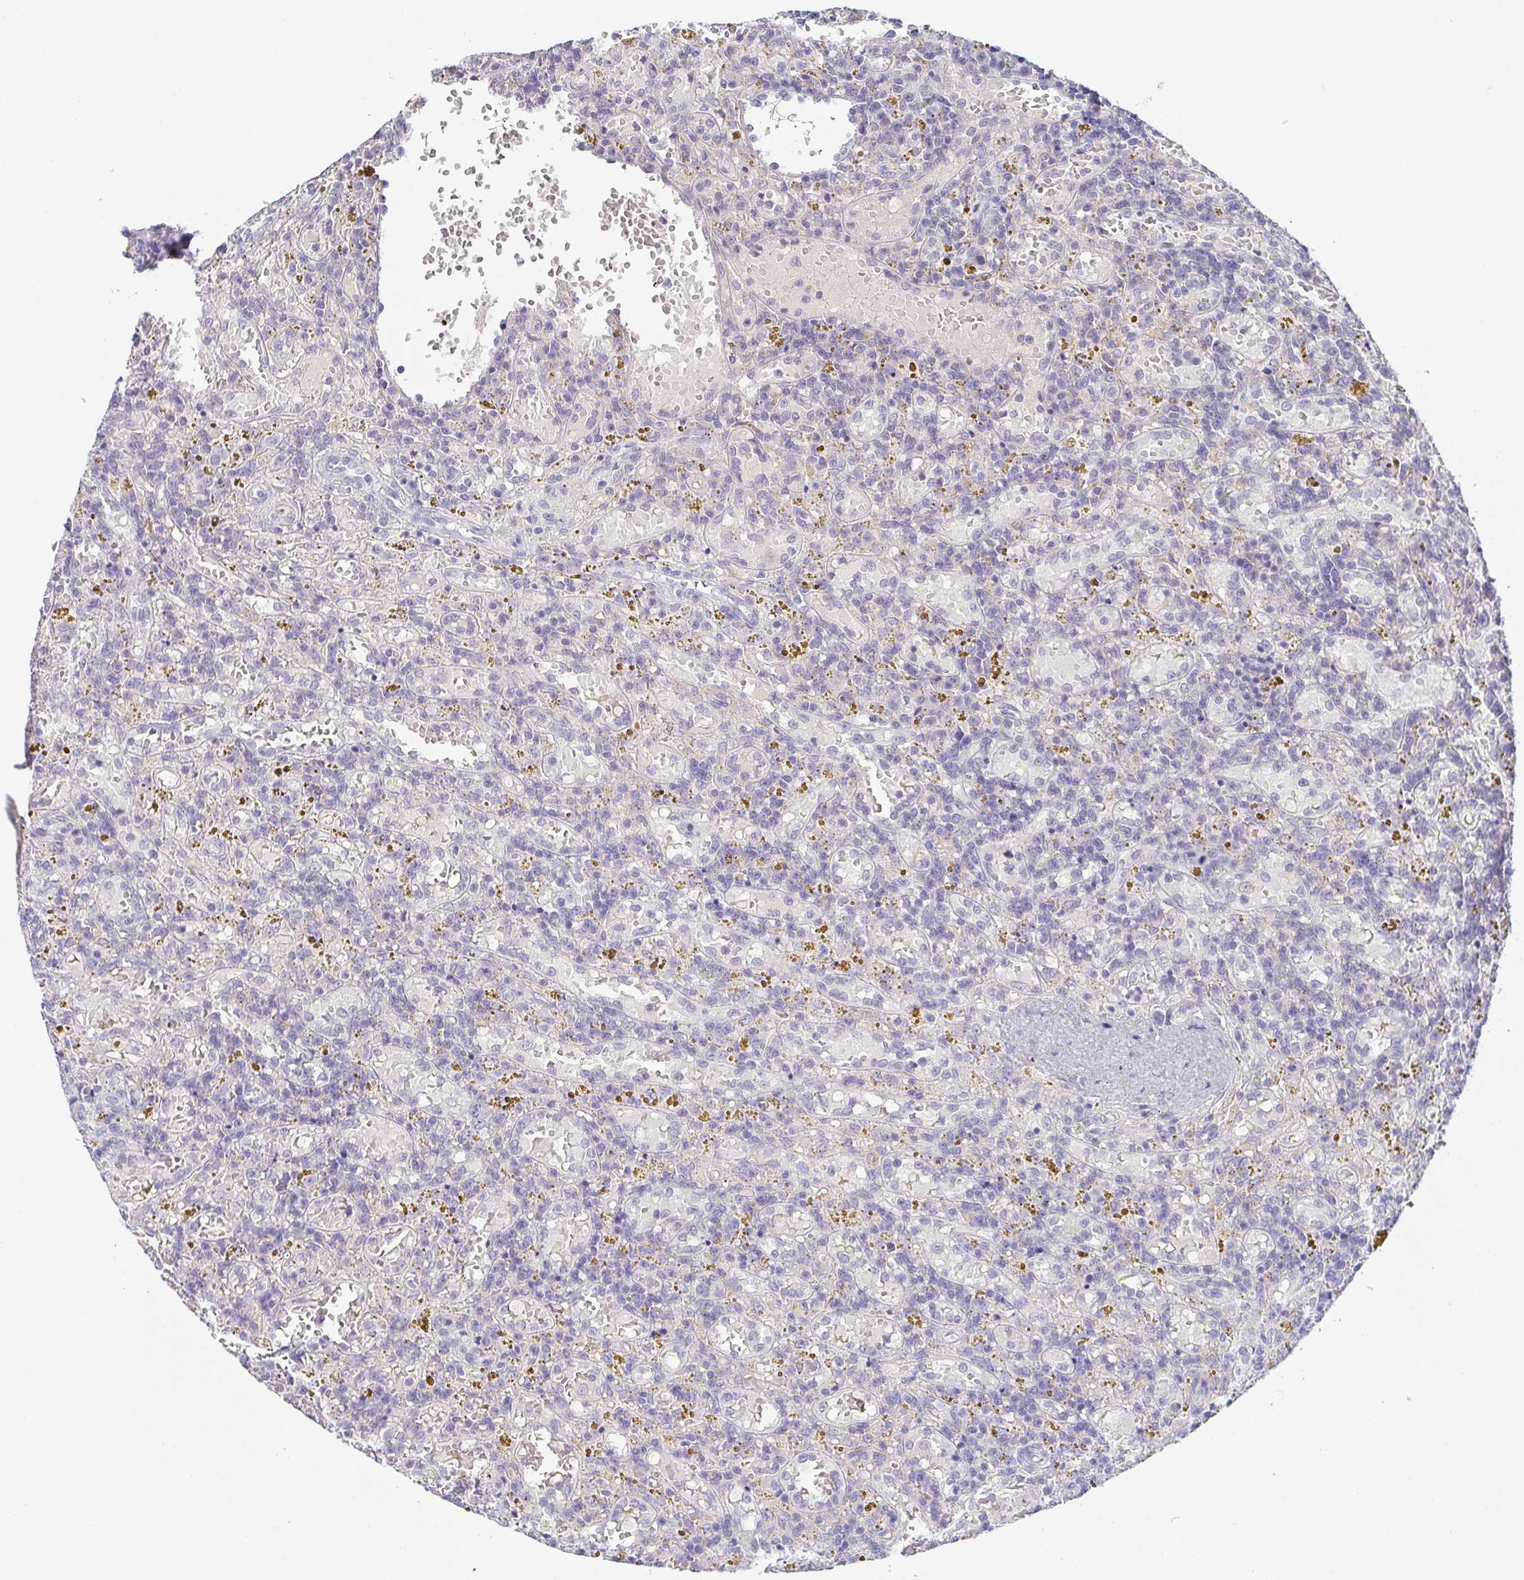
{"staining": {"intensity": "negative", "quantity": "none", "location": "none"}, "tissue": "lymphoma", "cell_type": "Tumor cells", "image_type": "cancer", "snomed": [{"axis": "morphology", "description": "Malignant lymphoma, non-Hodgkin's type, Low grade"}, {"axis": "topography", "description": "Spleen"}], "caption": "Tumor cells are negative for protein expression in human lymphoma.", "gene": "RHOV", "patient": {"sex": "female", "age": 65}}